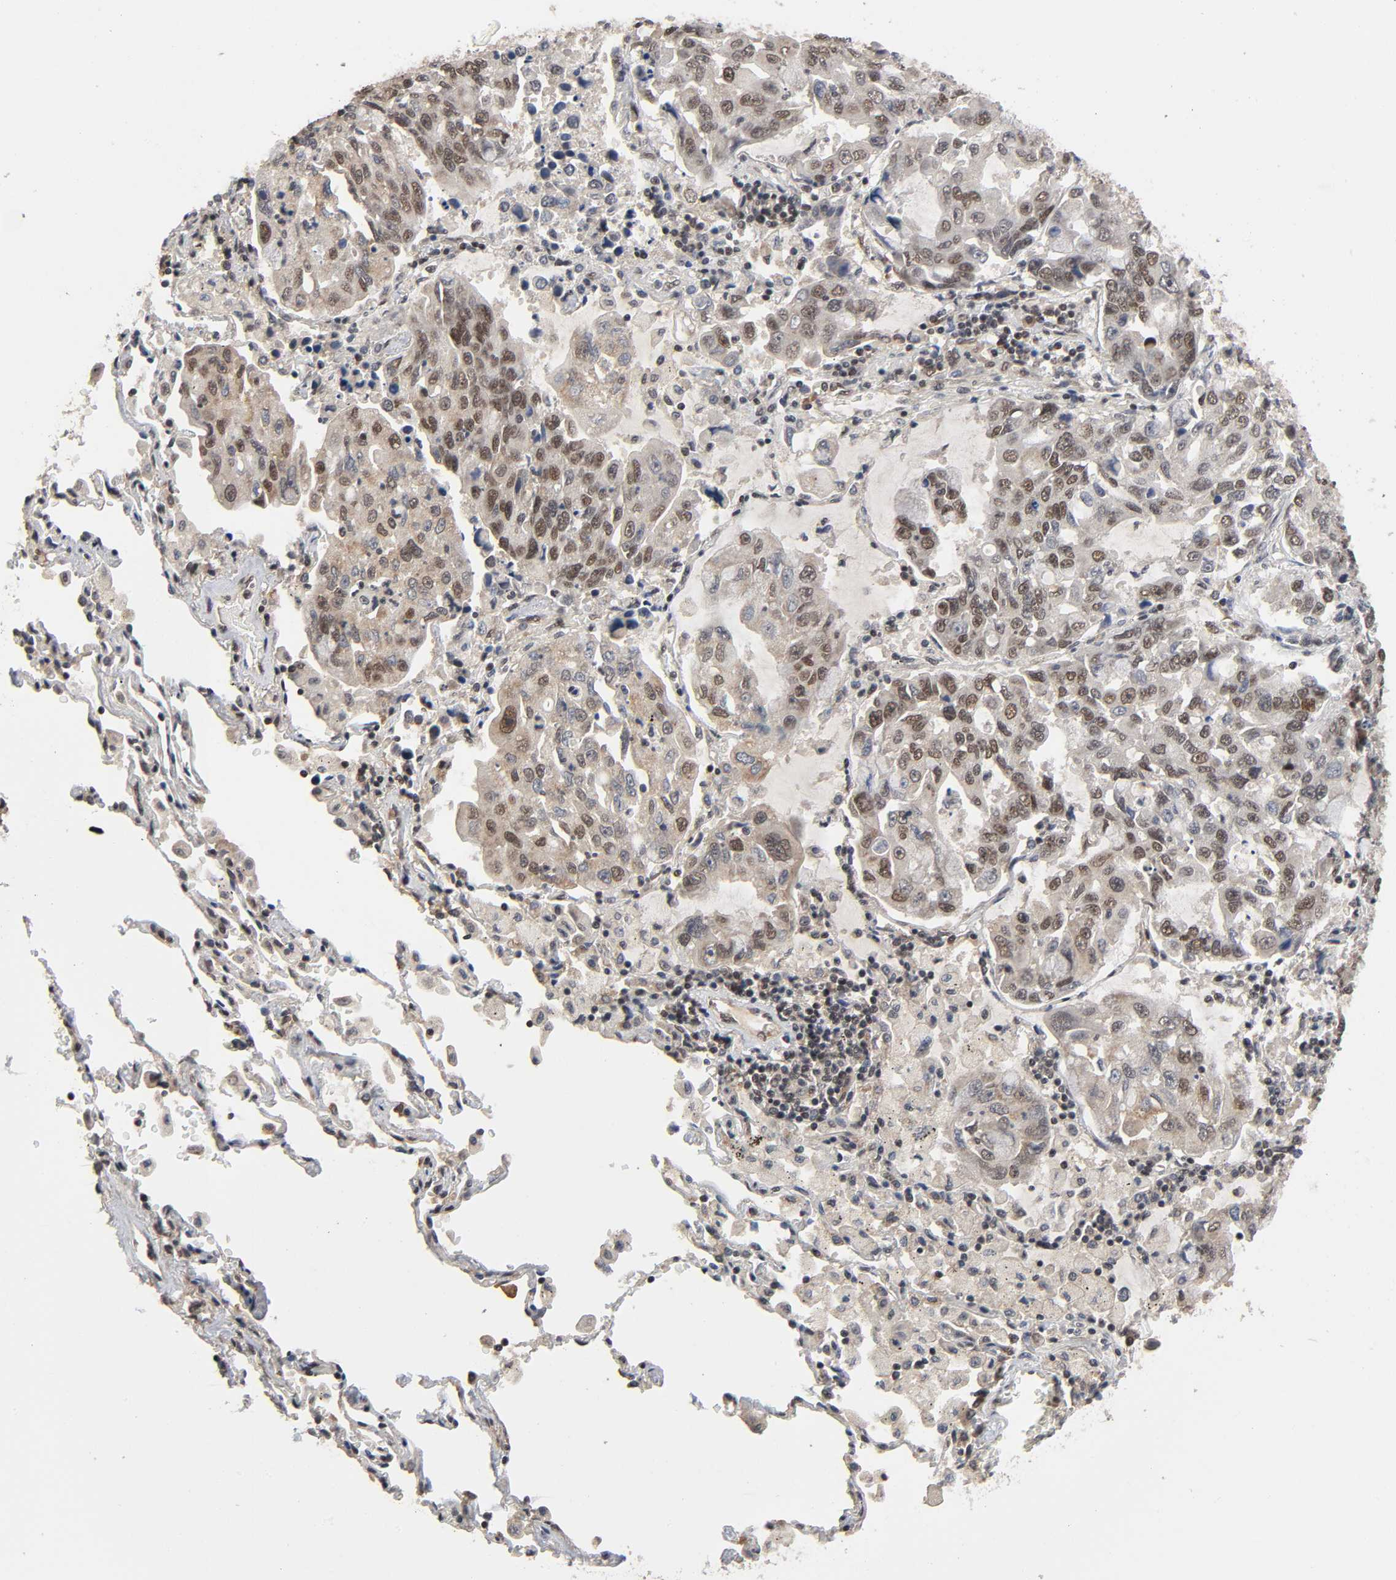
{"staining": {"intensity": "moderate", "quantity": ">75%", "location": "cytoplasmic/membranous,nuclear"}, "tissue": "lung cancer", "cell_type": "Tumor cells", "image_type": "cancer", "snomed": [{"axis": "morphology", "description": "Adenocarcinoma, NOS"}, {"axis": "topography", "description": "Lung"}], "caption": "IHC staining of lung cancer, which demonstrates medium levels of moderate cytoplasmic/membranous and nuclear staining in approximately >75% of tumor cells indicating moderate cytoplasmic/membranous and nuclear protein expression. The staining was performed using DAB (brown) for protein detection and nuclei were counterstained in hematoxylin (blue).", "gene": "ZNF384", "patient": {"sex": "male", "age": 64}}